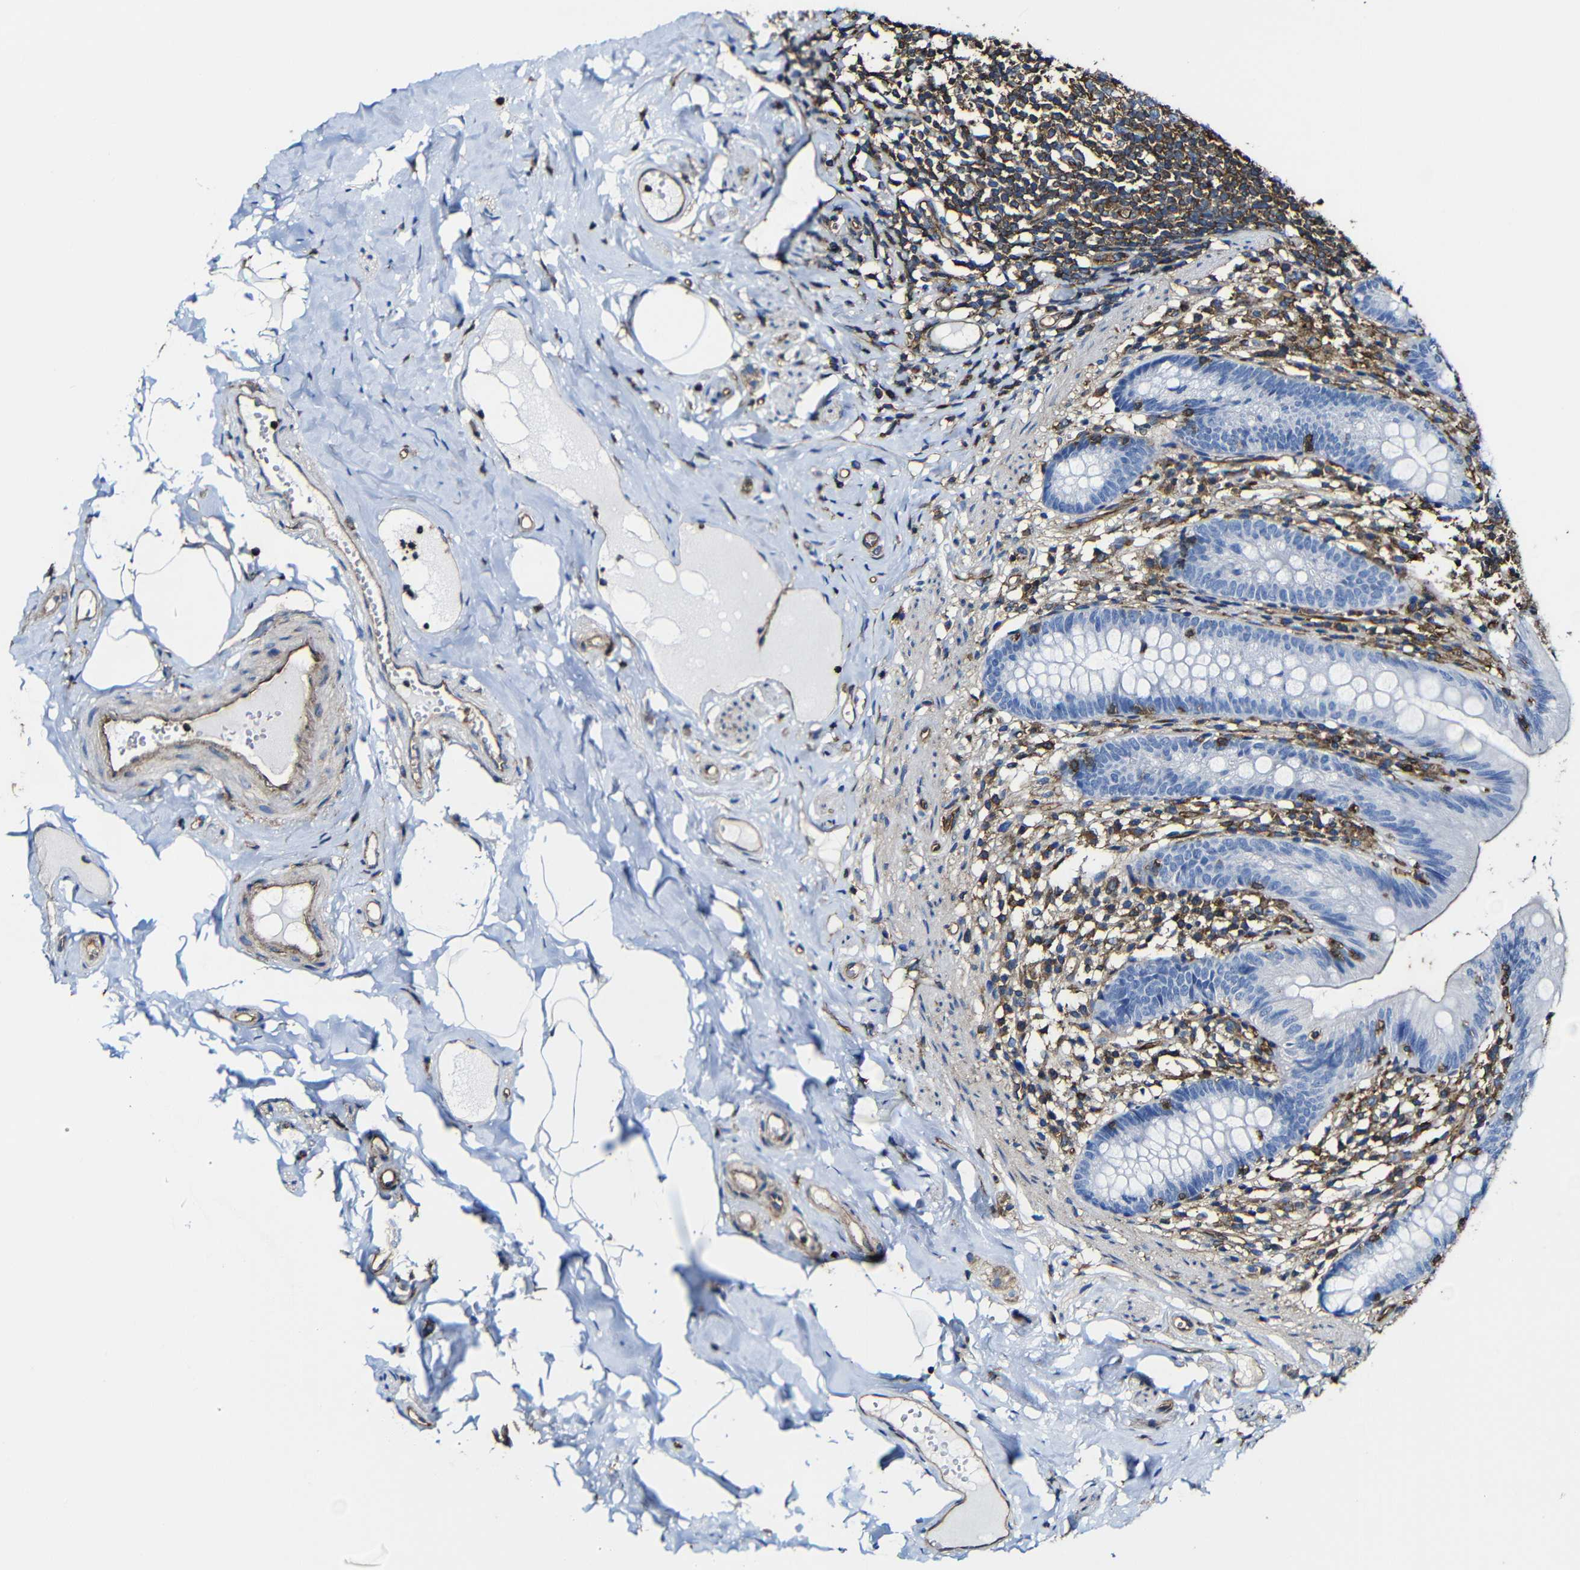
{"staining": {"intensity": "negative", "quantity": "none", "location": "none"}, "tissue": "appendix", "cell_type": "Glandular cells", "image_type": "normal", "snomed": [{"axis": "morphology", "description": "Normal tissue, NOS"}, {"axis": "topography", "description": "Appendix"}], "caption": "An immunohistochemistry (IHC) micrograph of benign appendix is shown. There is no staining in glandular cells of appendix.", "gene": "MSN", "patient": {"sex": "male", "age": 52}}